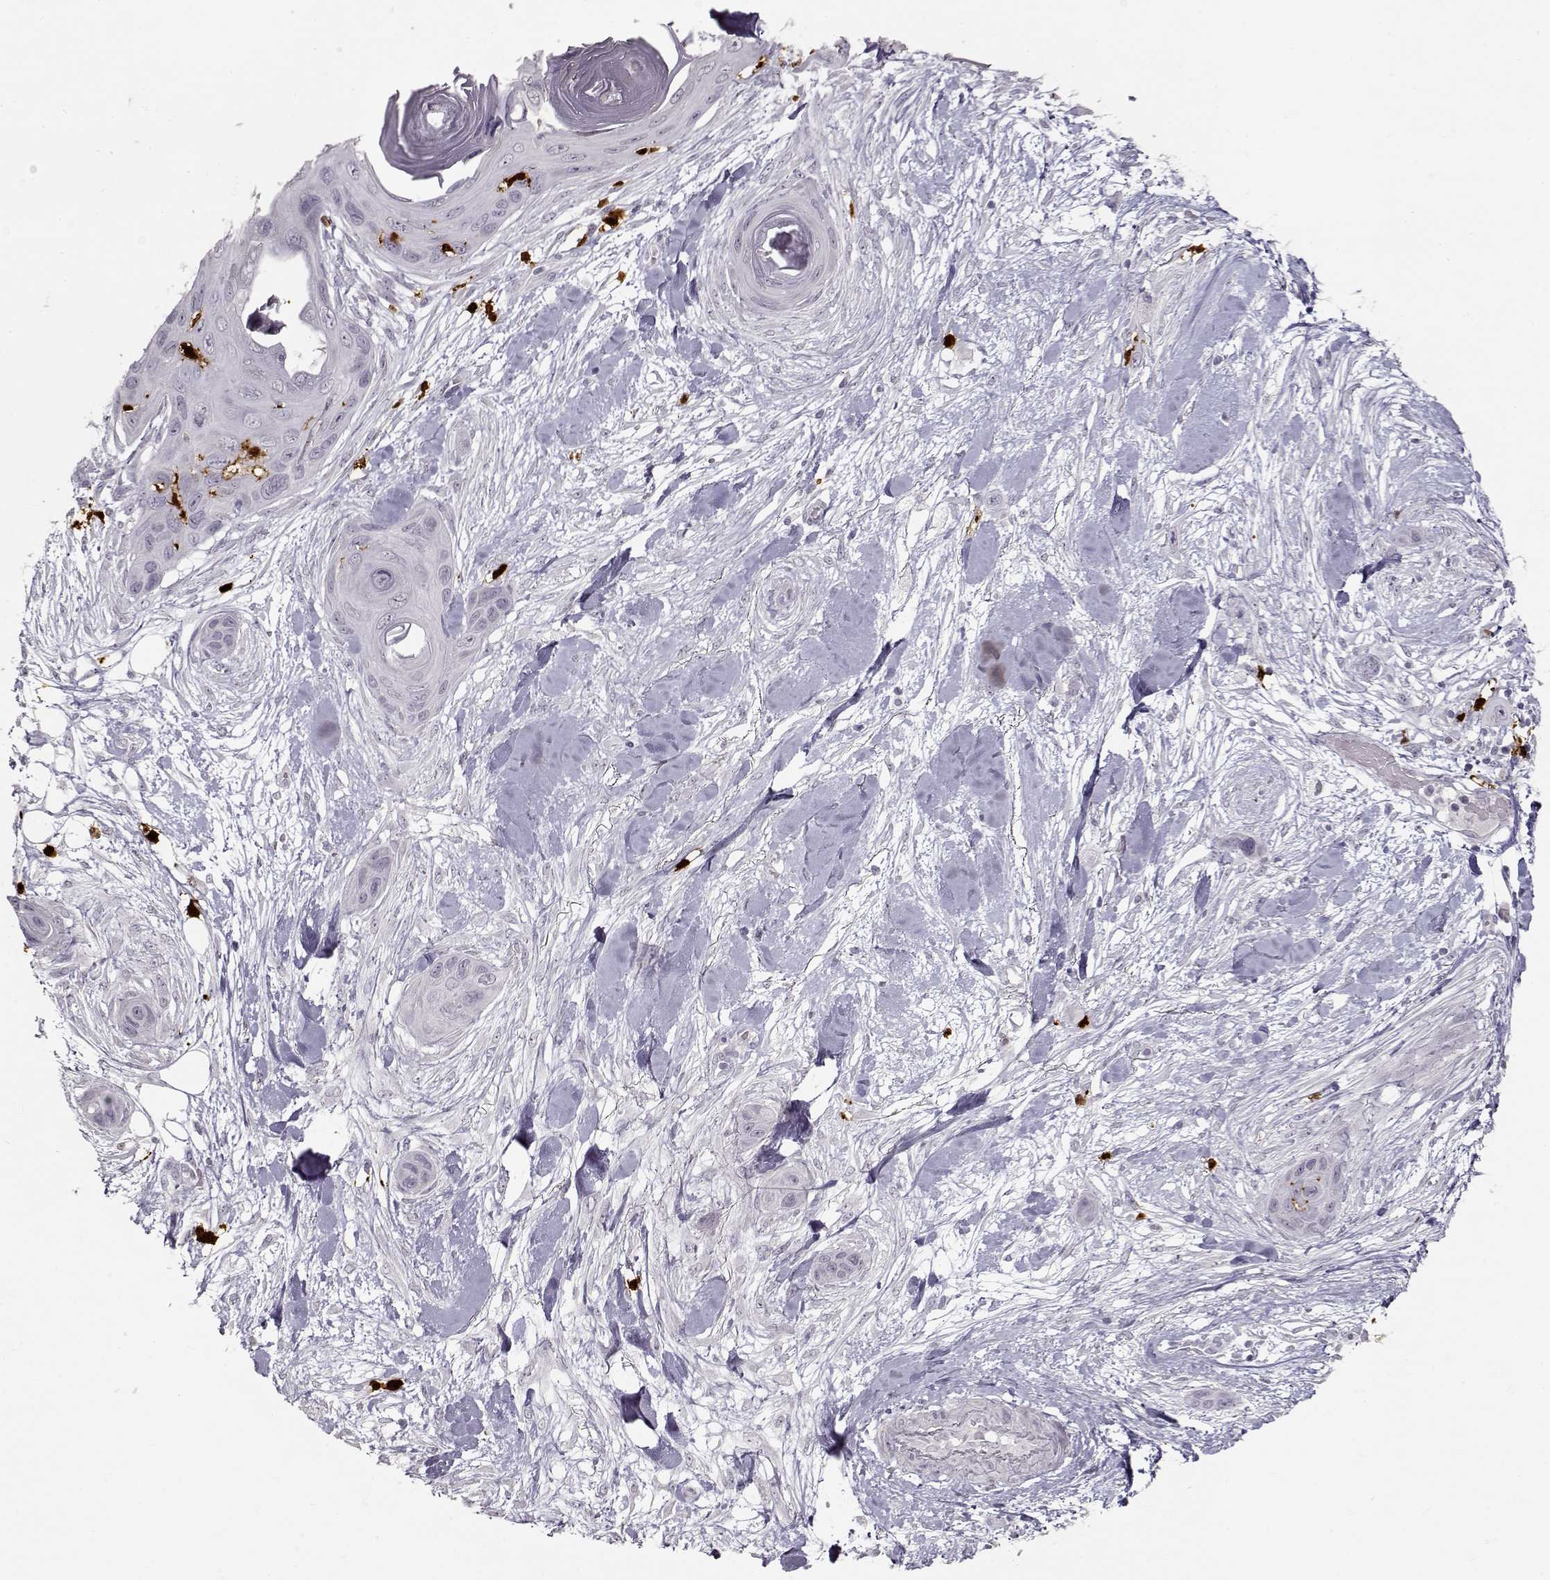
{"staining": {"intensity": "negative", "quantity": "none", "location": "none"}, "tissue": "skin cancer", "cell_type": "Tumor cells", "image_type": "cancer", "snomed": [{"axis": "morphology", "description": "Squamous cell carcinoma, NOS"}, {"axis": "topography", "description": "Skin"}], "caption": "Immunohistochemistry (IHC) photomicrograph of skin squamous cell carcinoma stained for a protein (brown), which demonstrates no expression in tumor cells. (DAB (3,3'-diaminobenzidine) immunohistochemistry visualized using brightfield microscopy, high magnification).", "gene": "S100B", "patient": {"sex": "male", "age": 82}}